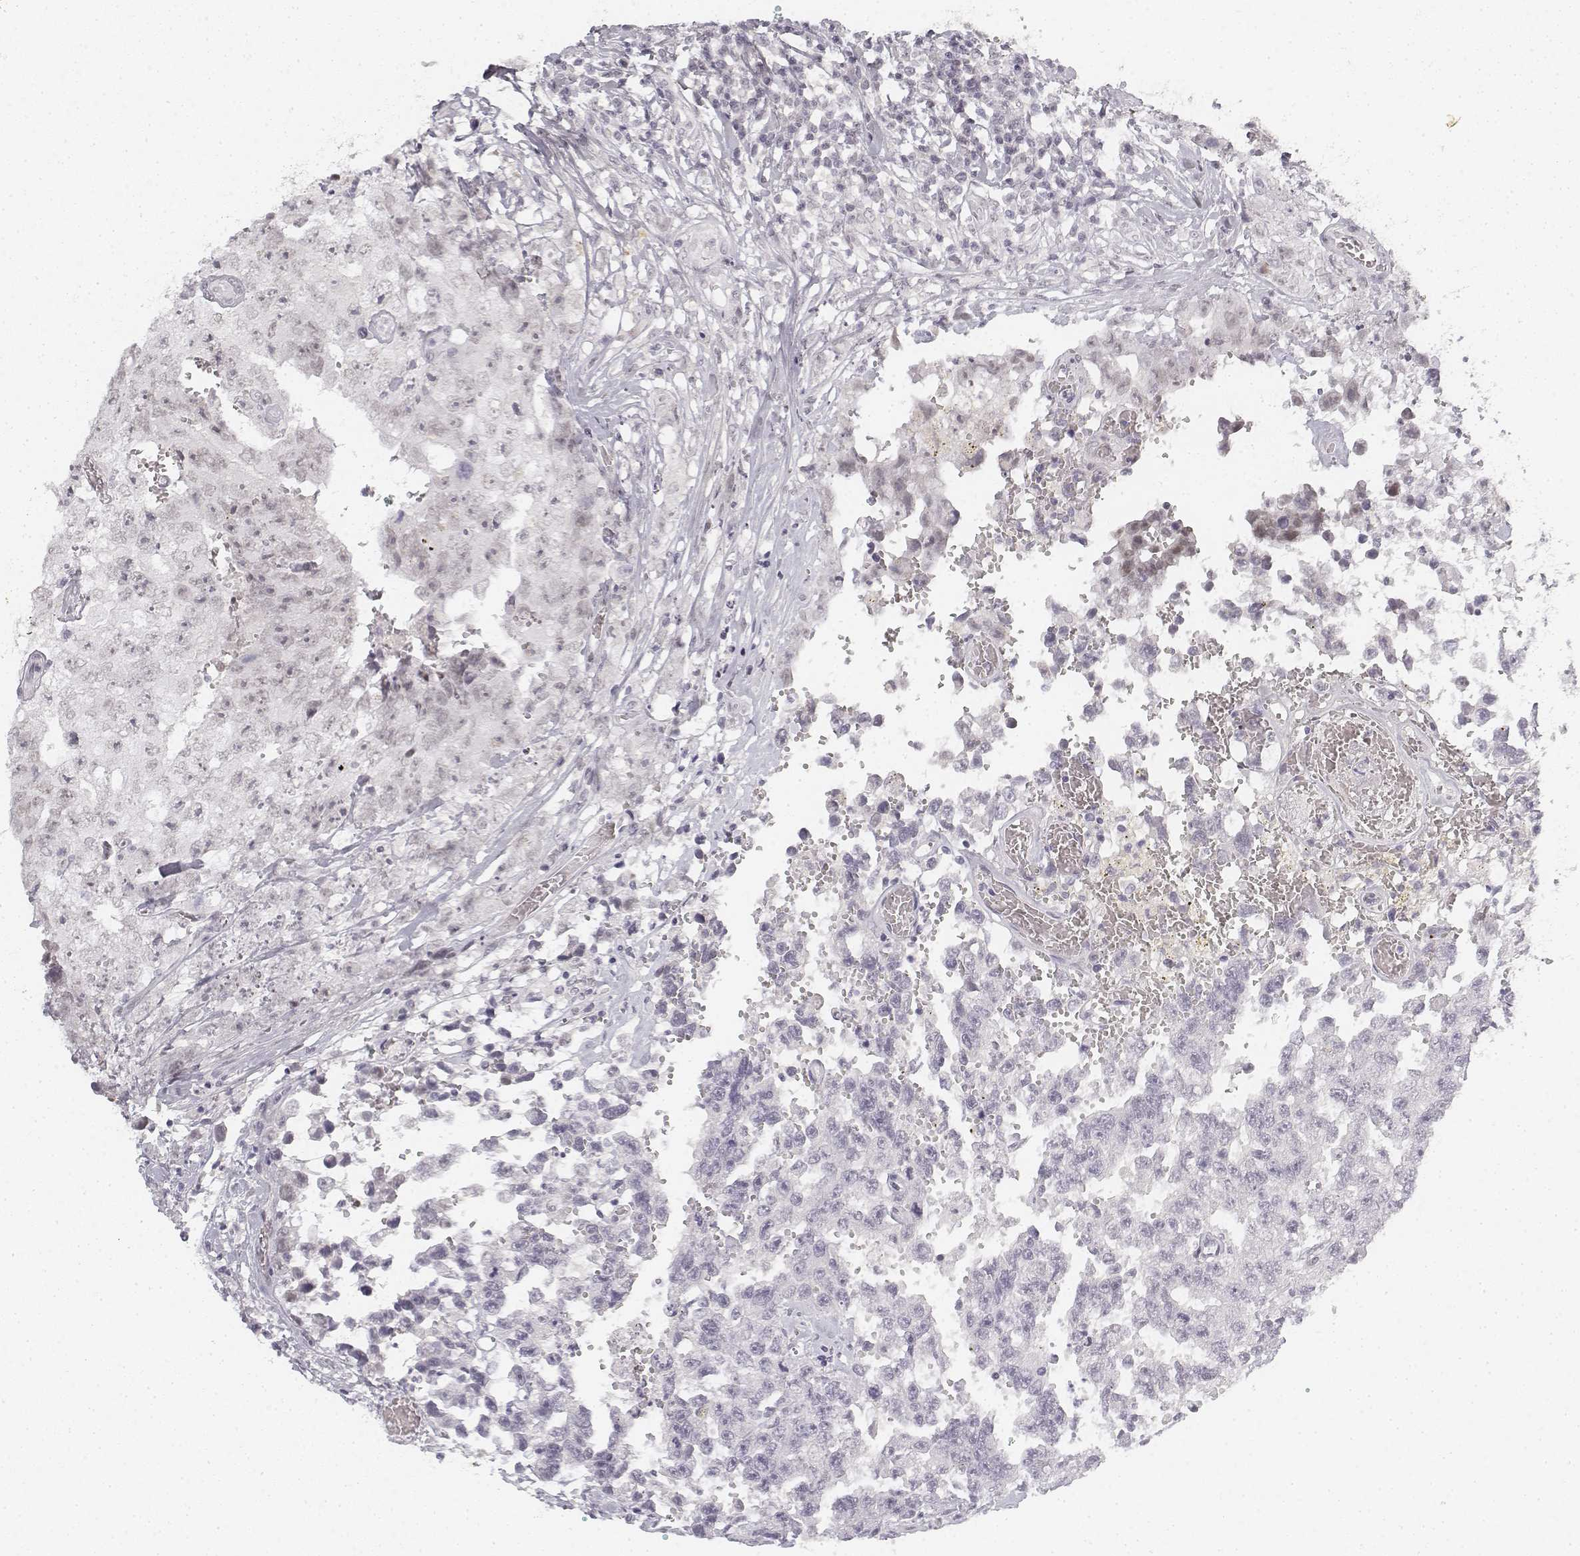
{"staining": {"intensity": "negative", "quantity": "none", "location": "none"}, "tissue": "testis cancer", "cell_type": "Tumor cells", "image_type": "cancer", "snomed": [{"axis": "morphology", "description": "Carcinoma, Embryonal, NOS"}, {"axis": "topography", "description": "Testis"}], "caption": "The image demonstrates no staining of tumor cells in testis embryonal carcinoma. Nuclei are stained in blue.", "gene": "KRT84", "patient": {"sex": "male", "age": 36}}